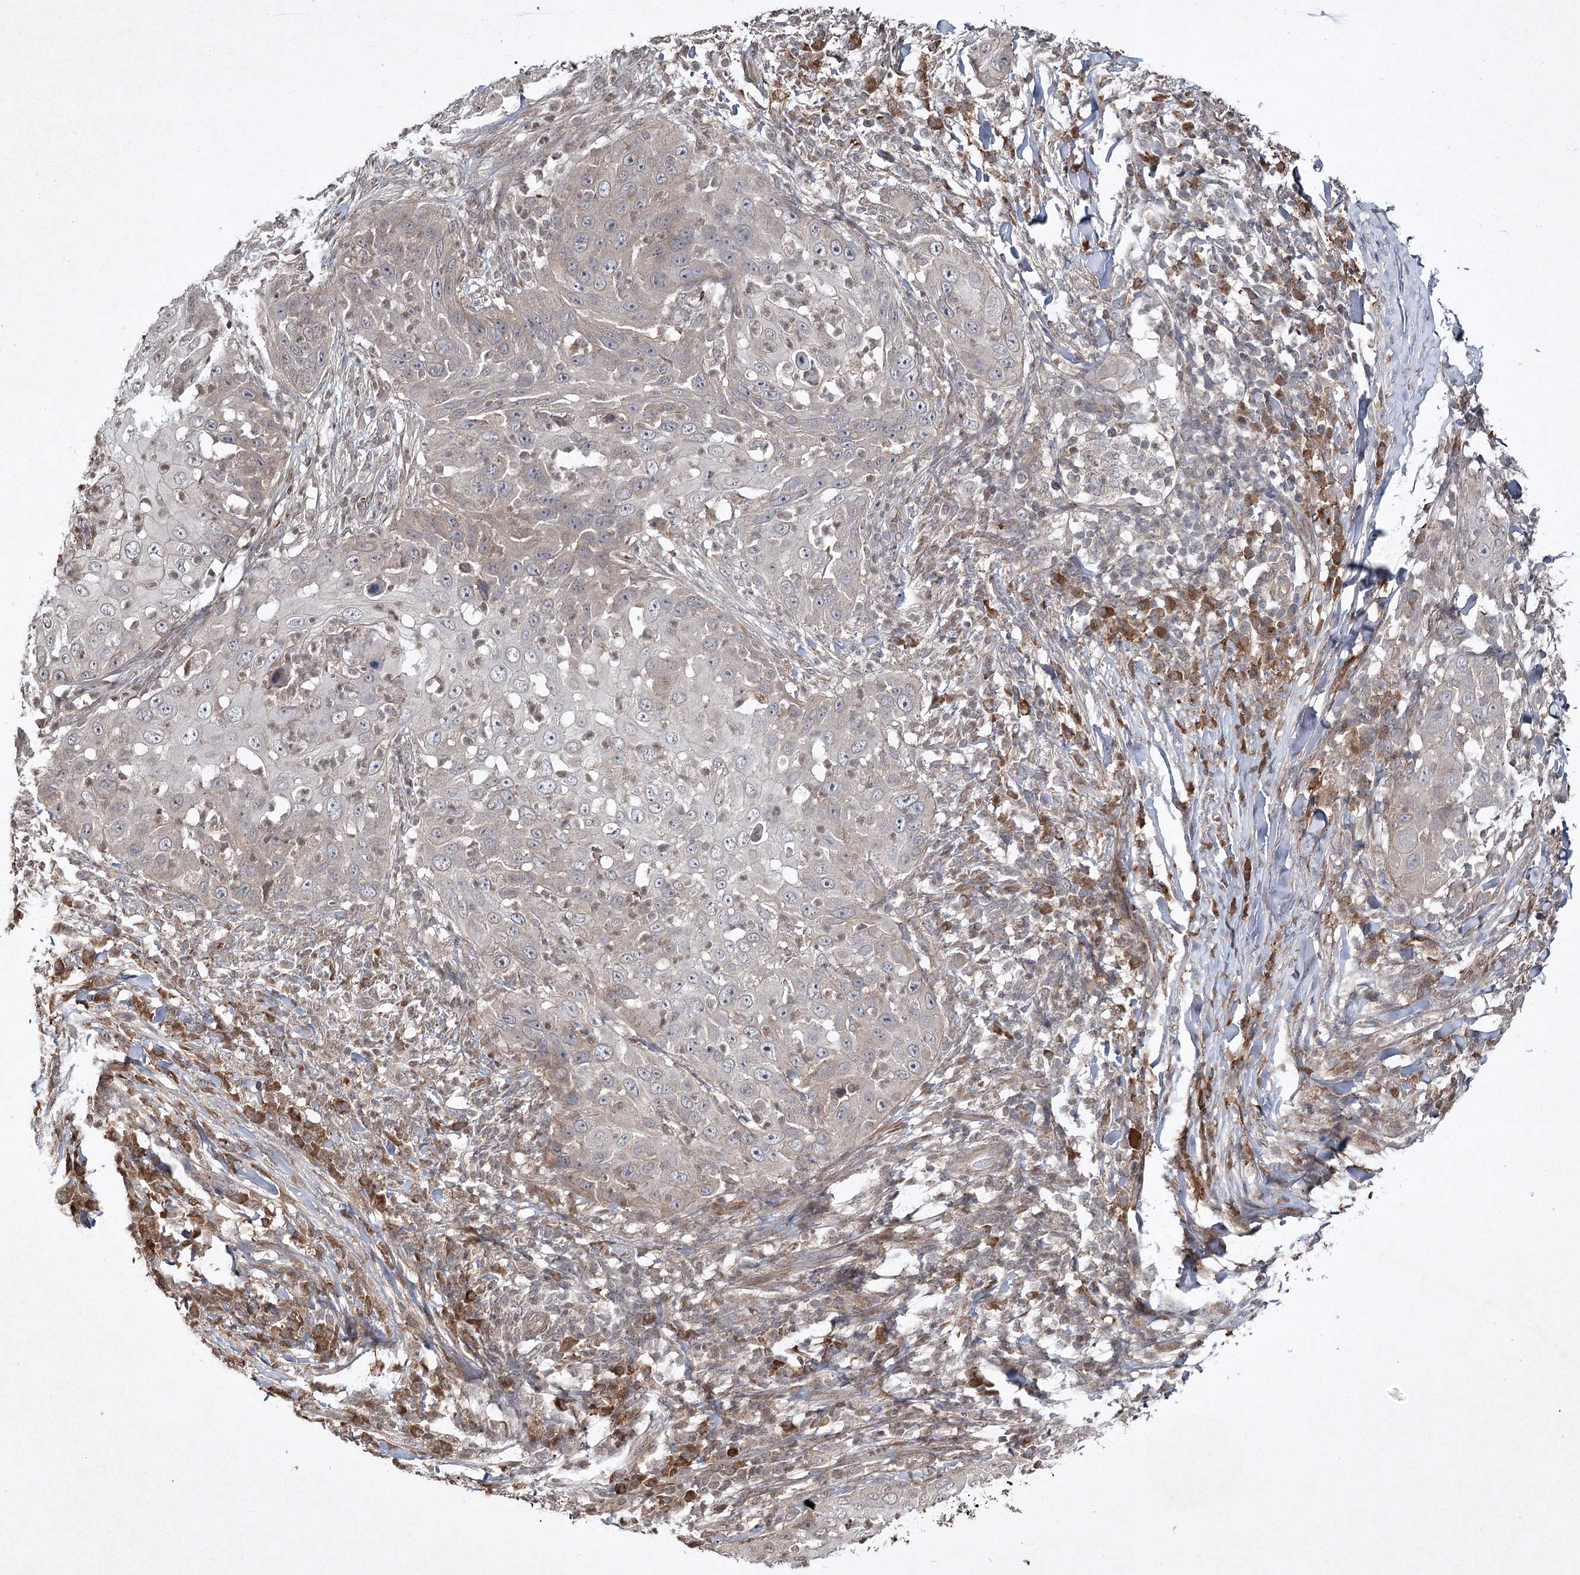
{"staining": {"intensity": "weak", "quantity": "<25%", "location": "cytoplasmic/membranous"}, "tissue": "skin cancer", "cell_type": "Tumor cells", "image_type": "cancer", "snomed": [{"axis": "morphology", "description": "Squamous cell carcinoma, NOS"}, {"axis": "topography", "description": "Skin"}], "caption": "This histopathology image is of skin cancer (squamous cell carcinoma) stained with immunohistochemistry to label a protein in brown with the nuclei are counter-stained blue. There is no staining in tumor cells.", "gene": "CYP2B6", "patient": {"sex": "female", "age": 44}}